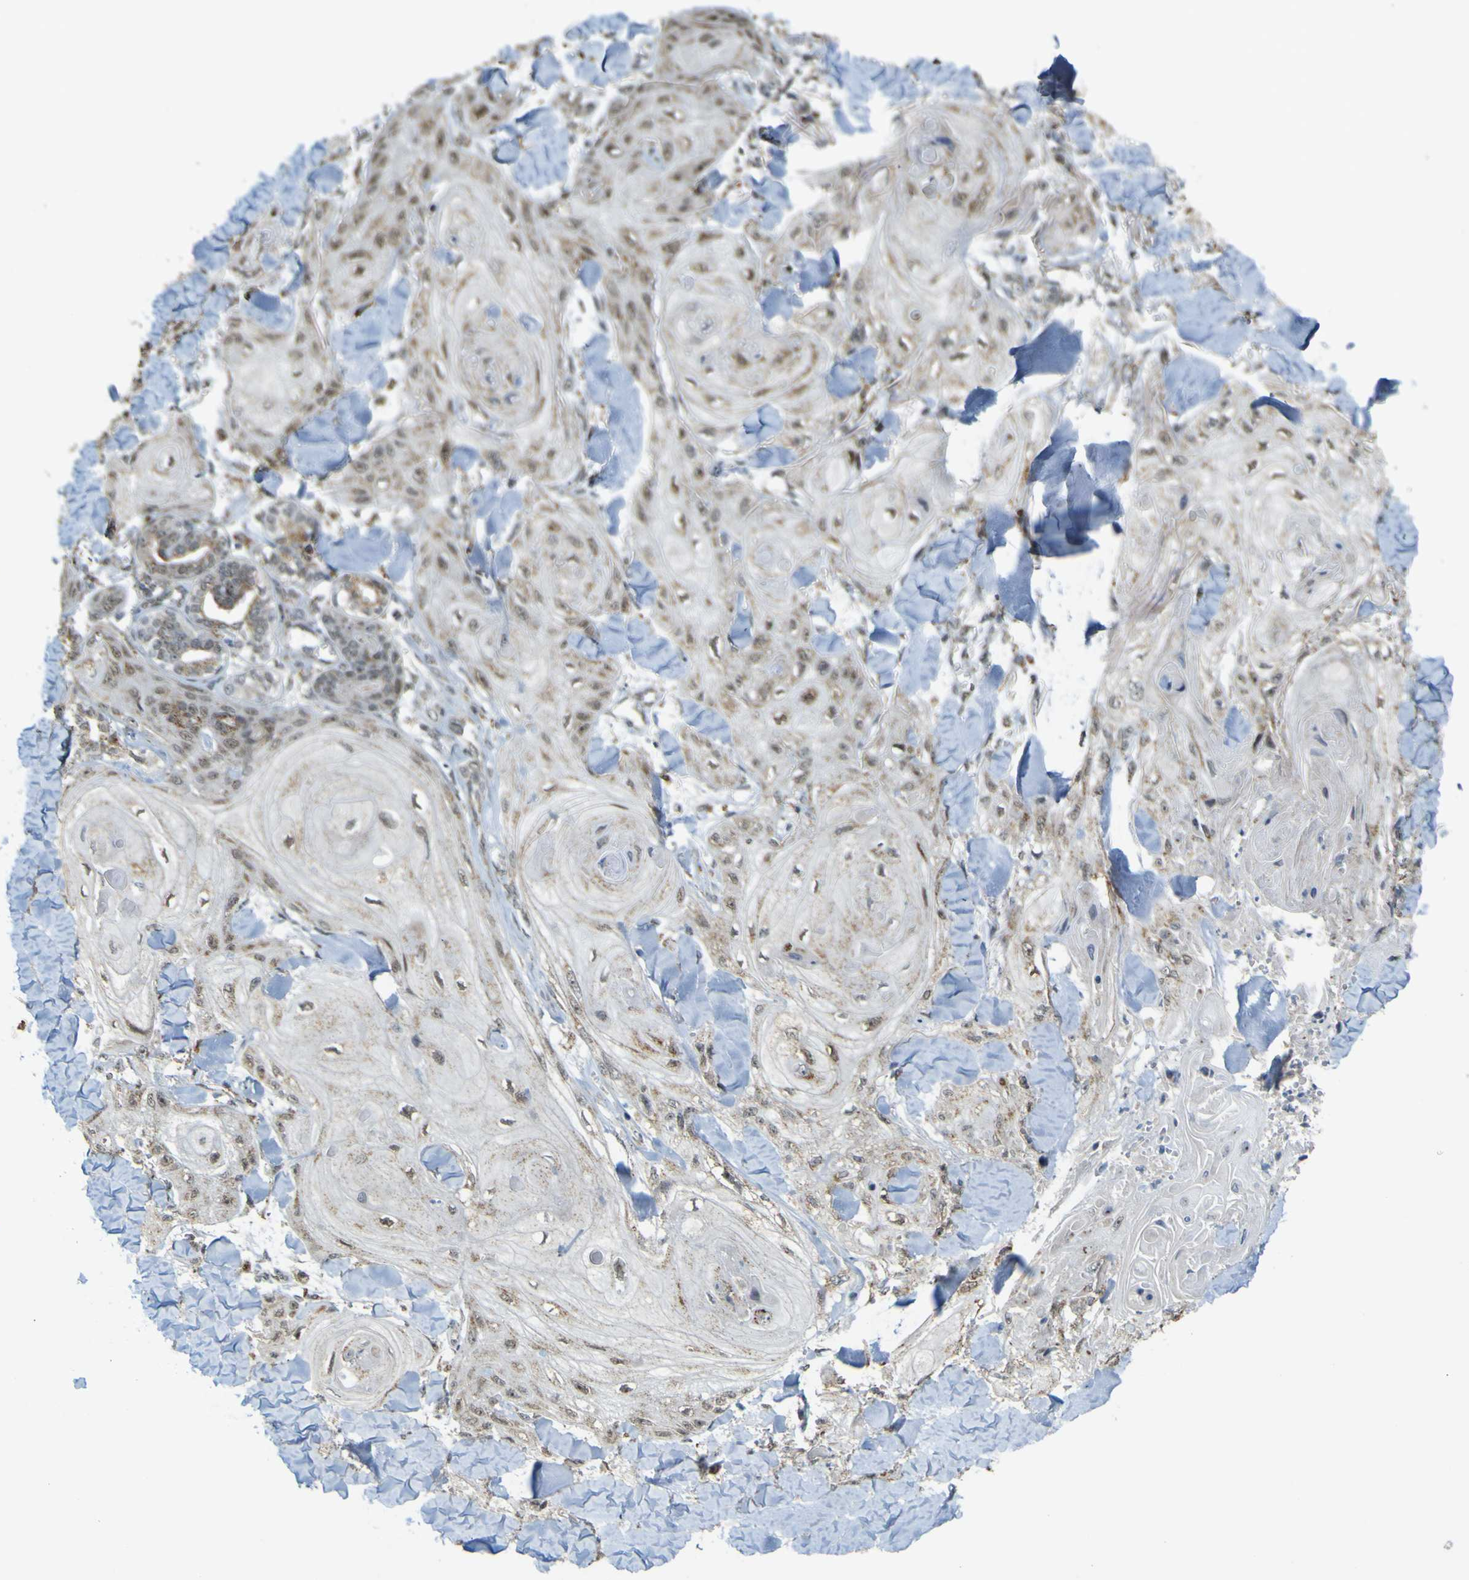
{"staining": {"intensity": "moderate", "quantity": ">75%", "location": "cytoplasmic/membranous,nuclear"}, "tissue": "skin cancer", "cell_type": "Tumor cells", "image_type": "cancer", "snomed": [{"axis": "morphology", "description": "Squamous cell carcinoma, NOS"}, {"axis": "topography", "description": "Skin"}], "caption": "Immunohistochemistry histopathology image of neoplastic tissue: skin cancer stained using IHC exhibits medium levels of moderate protein expression localized specifically in the cytoplasmic/membranous and nuclear of tumor cells, appearing as a cytoplasmic/membranous and nuclear brown color.", "gene": "ACBD5", "patient": {"sex": "male", "age": 74}}